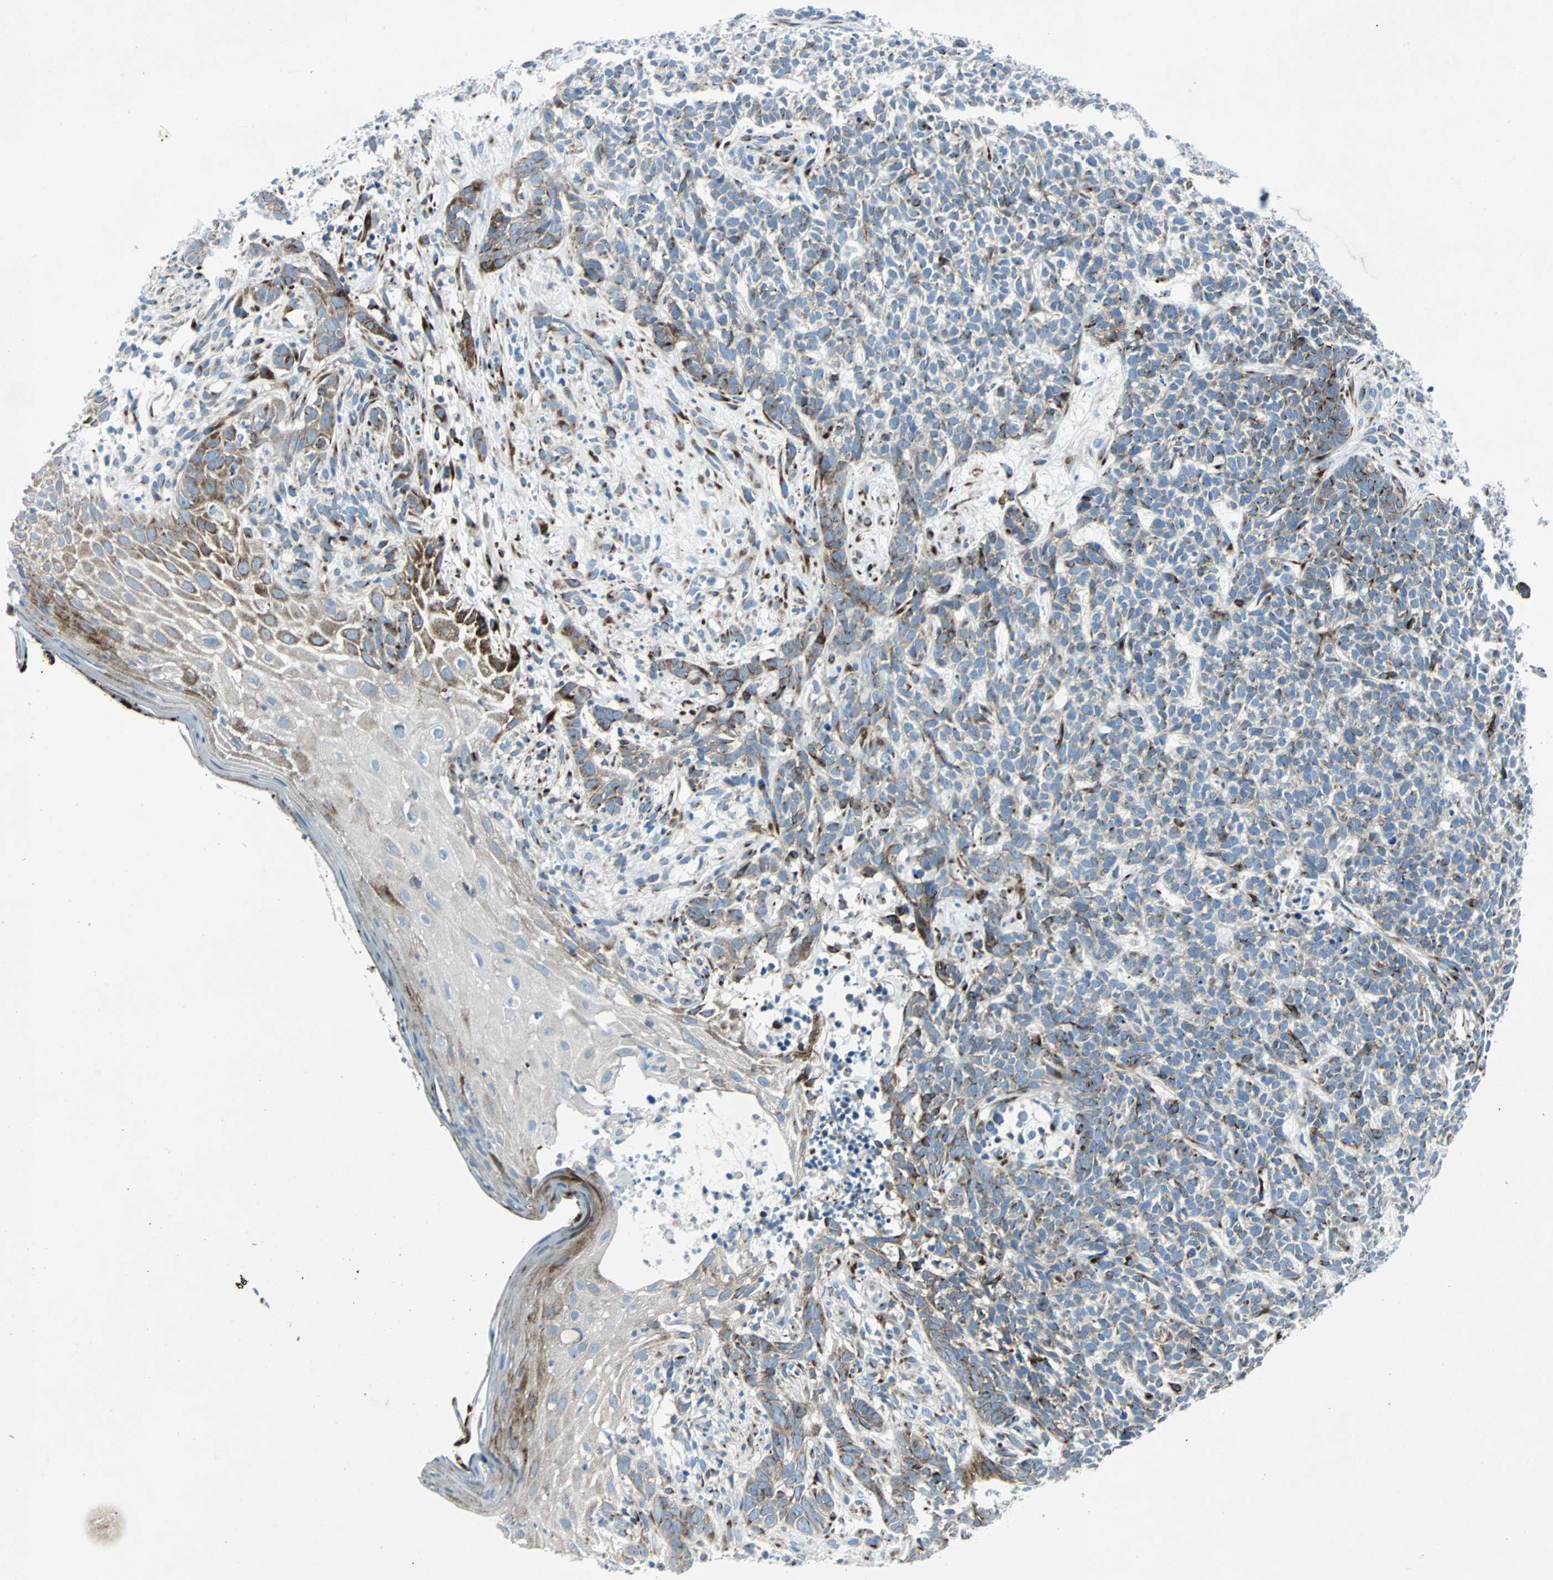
{"staining": {"intensity": "moderate", "quantity": ">75%", "location": "cytoplasmic/membranous"}, "tissue": "skin cancer", "cell_type": "Tumor cells", "image_type": "cancer", "snomed": [{"axis": "morphology", "description": "Basal cell carcinoma"}, {"axis": "topography", "description": "Skin"}], "caption": "Skin cancer (basal cell carcinoma) stained with a brown dye displays moderate cytoplasmic/membranous positive positivity in approximately >75% of tumor cells.", "gene": "BBC3", "patient": {"sex": "female", "age": 84}}